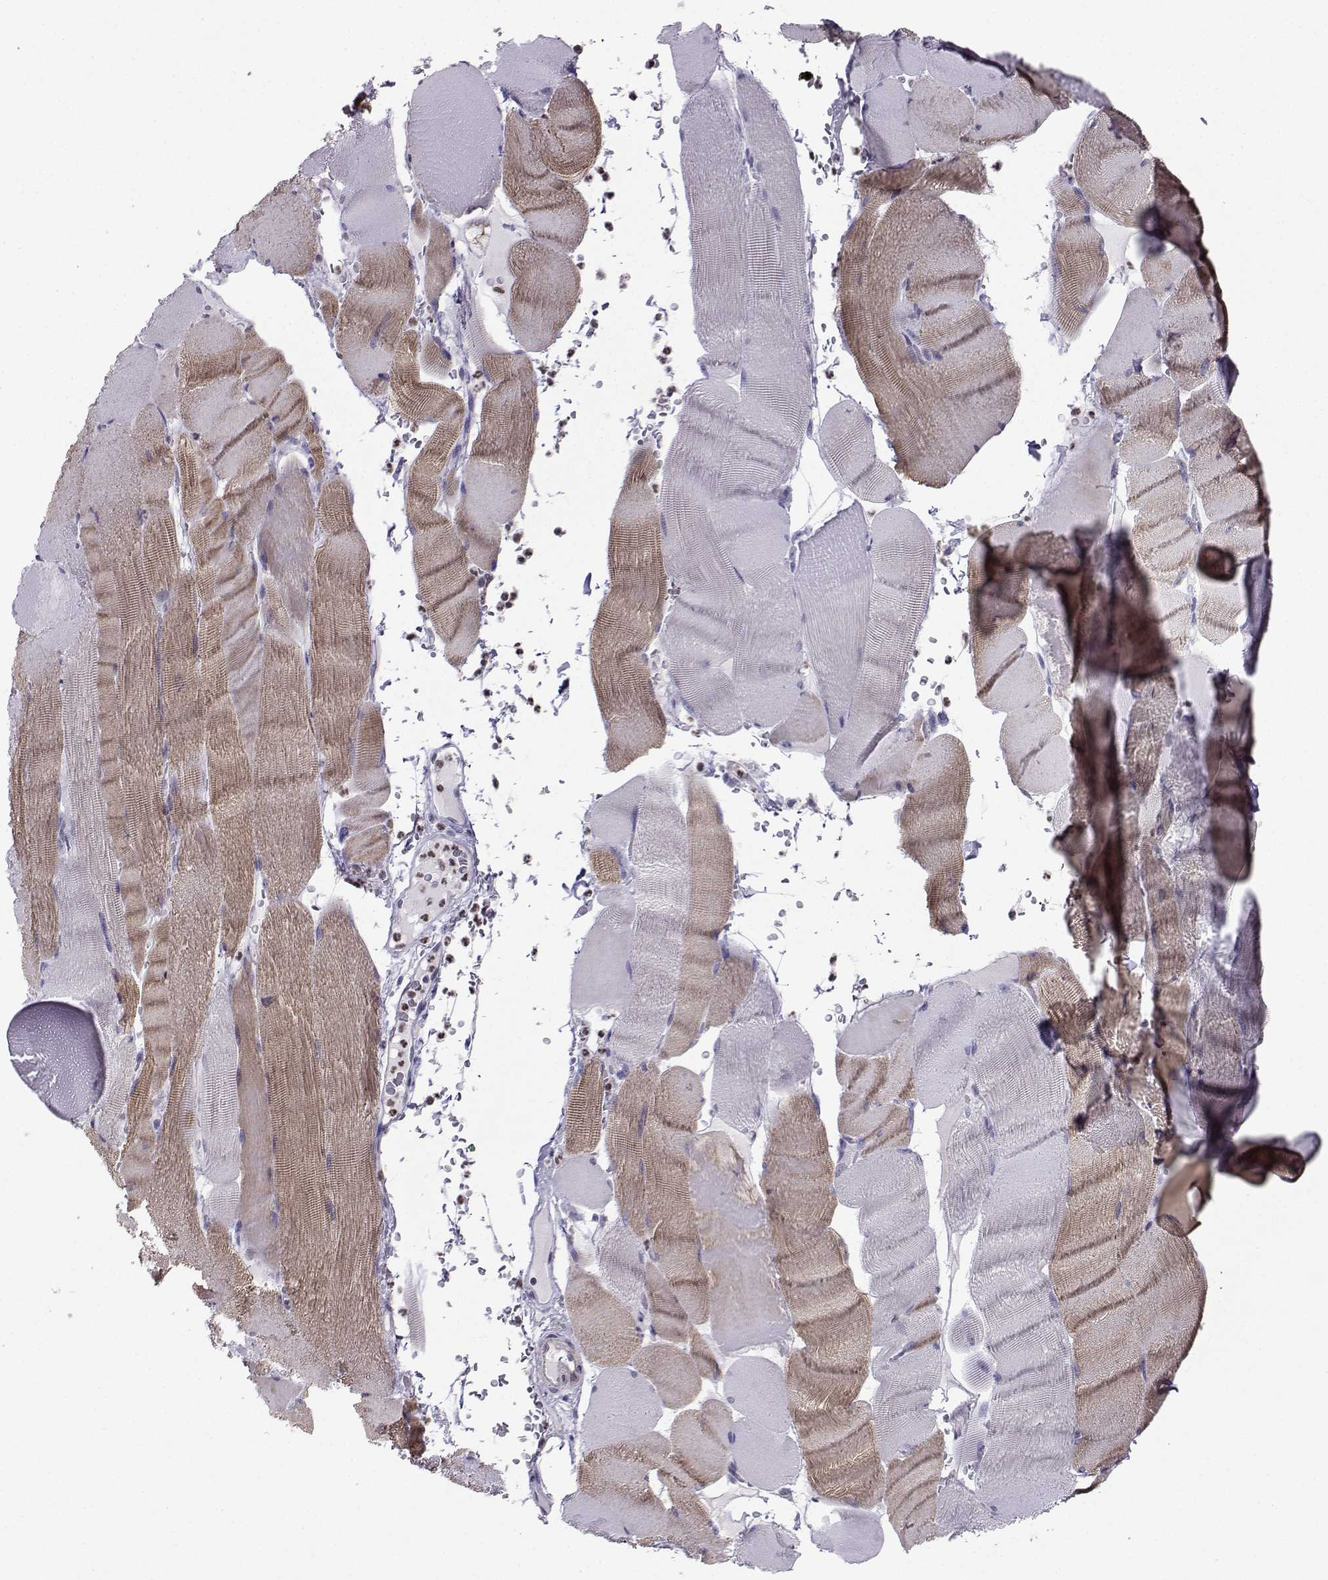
{"staining": {"intensity": "moderate", "quantity": "25%-75%", "location": "cytoplasmic/membranous"}, "tissue": "skeletal muscle", "cell_type": "Myocytes", "image_type": "normal", "snomed": [{"axis": "morphology", "description": "Normal tissue, NOS"}, {"axis": "topography", "description": "Skeletal muscle"}], "caption": "Protein expression analysis of normal skeletal muscle demonstrates moderate cytoplasmic/membranous expression in about 25%-75% of myocytes.", "gene": "TEDC2", "patient": {"sex": "male", "age": 56}}